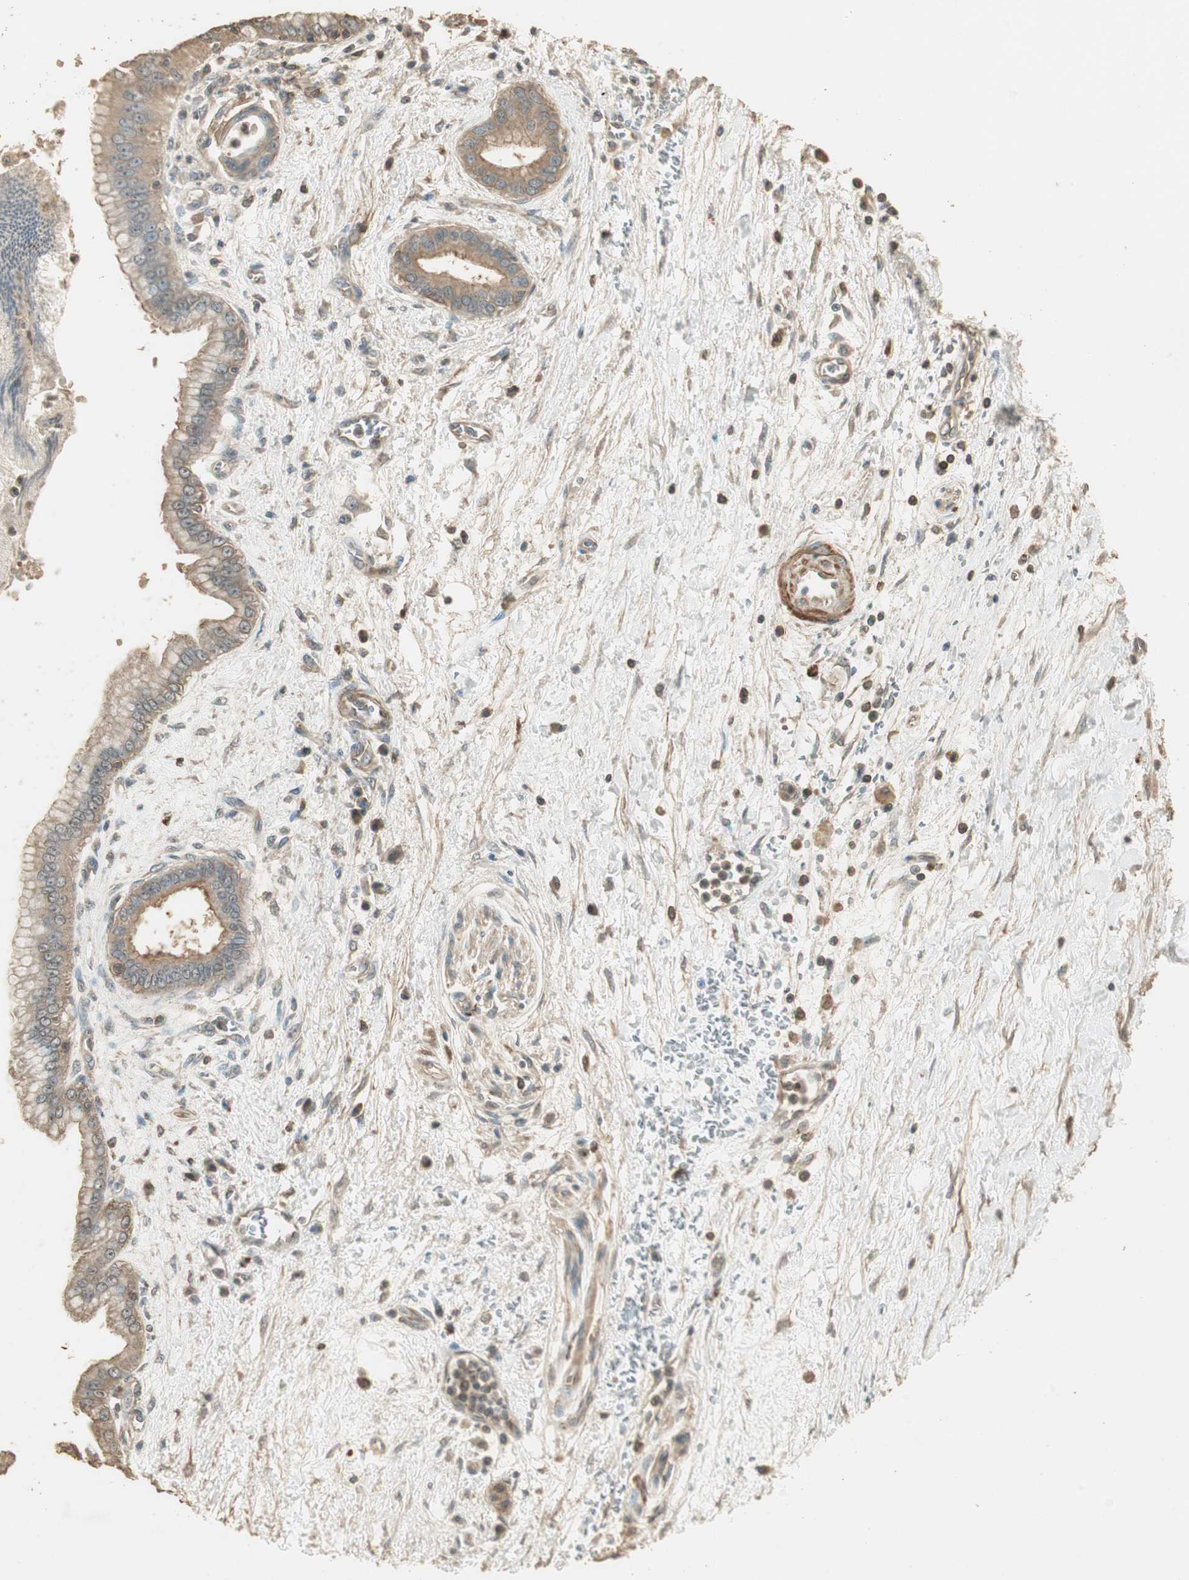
{"staining": {"intensity": "weak", "quantity": "<25%", "location": "cytoplasmic/membranous"}, "tissue": "pancreatic cancer", "cell_type": "Tumor cells", "image_type": "cancer", "snomed": [{"axis": "morphology", "description": "Adenocarcinoma, NOS"}, {"axis": "topography", "description": "Pancreas"}], "caption": "Tumor cells show no significant protein positivity in adenocarcinoma (pancreatic).", "gene": "USP2", "patient": {"sex": "male", "age": 59}}